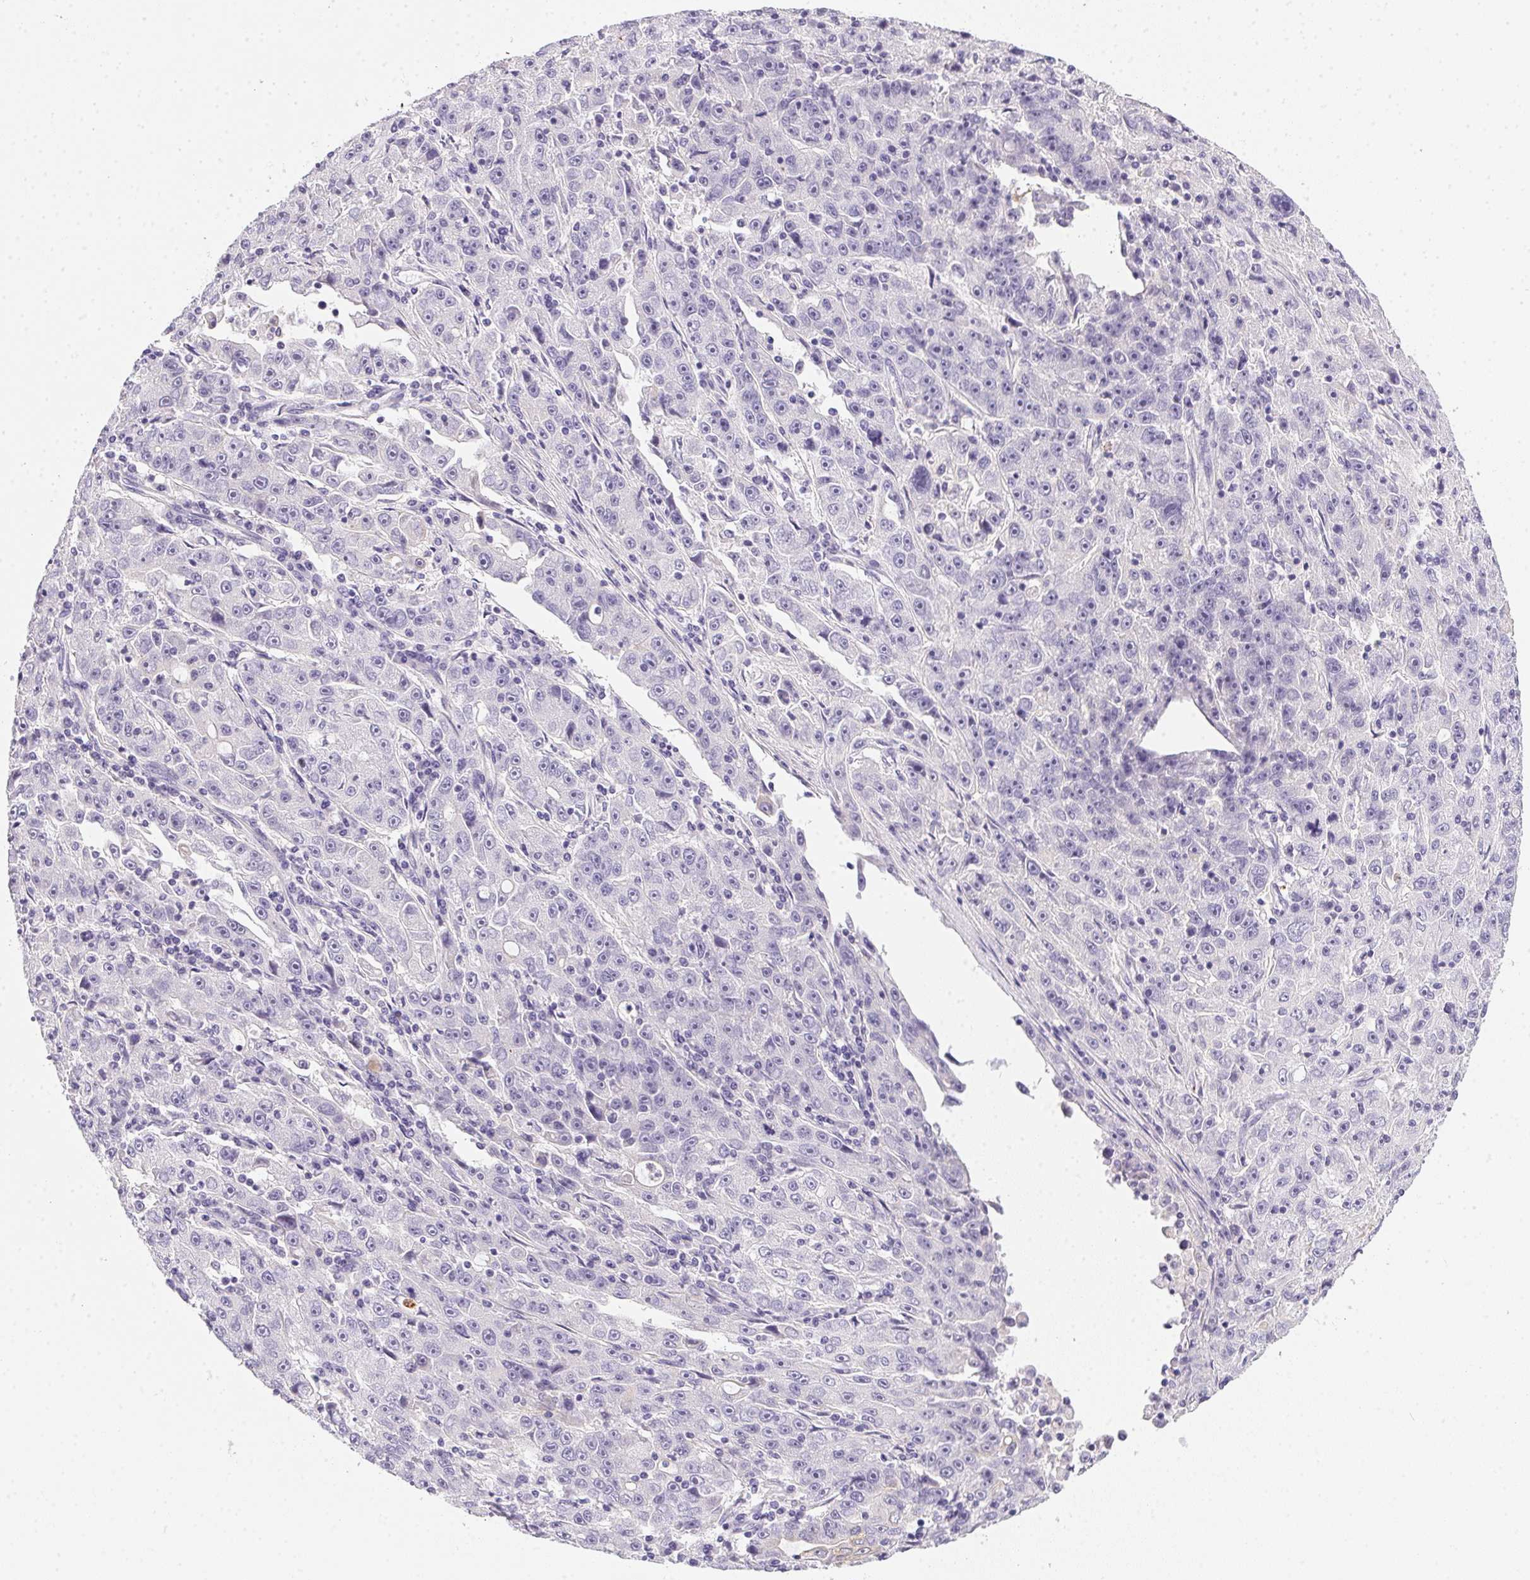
{"staining": {"intensity": "negative", "quantity": "none", "location": "none"}, "tissue": "lung cancer", "cell_type": "Tumor cells", "image_type": "cancer", "snomed": [{"axis": "morphology", "description": "Normal morphology"}, {"axis": "morphology", "description": "Adenocarcinoma, NOS"}, {"axis": "topography", "description": "Lymph node"}, {"axis": "topography", "description": "Lung"}], "caption": "DAB immunohistochemical staining of lung adenocarcinoma shows no significant expression in tumor cells.", "gene": "SLC17A7", "patient": {"sex": "female", "age": 57}}